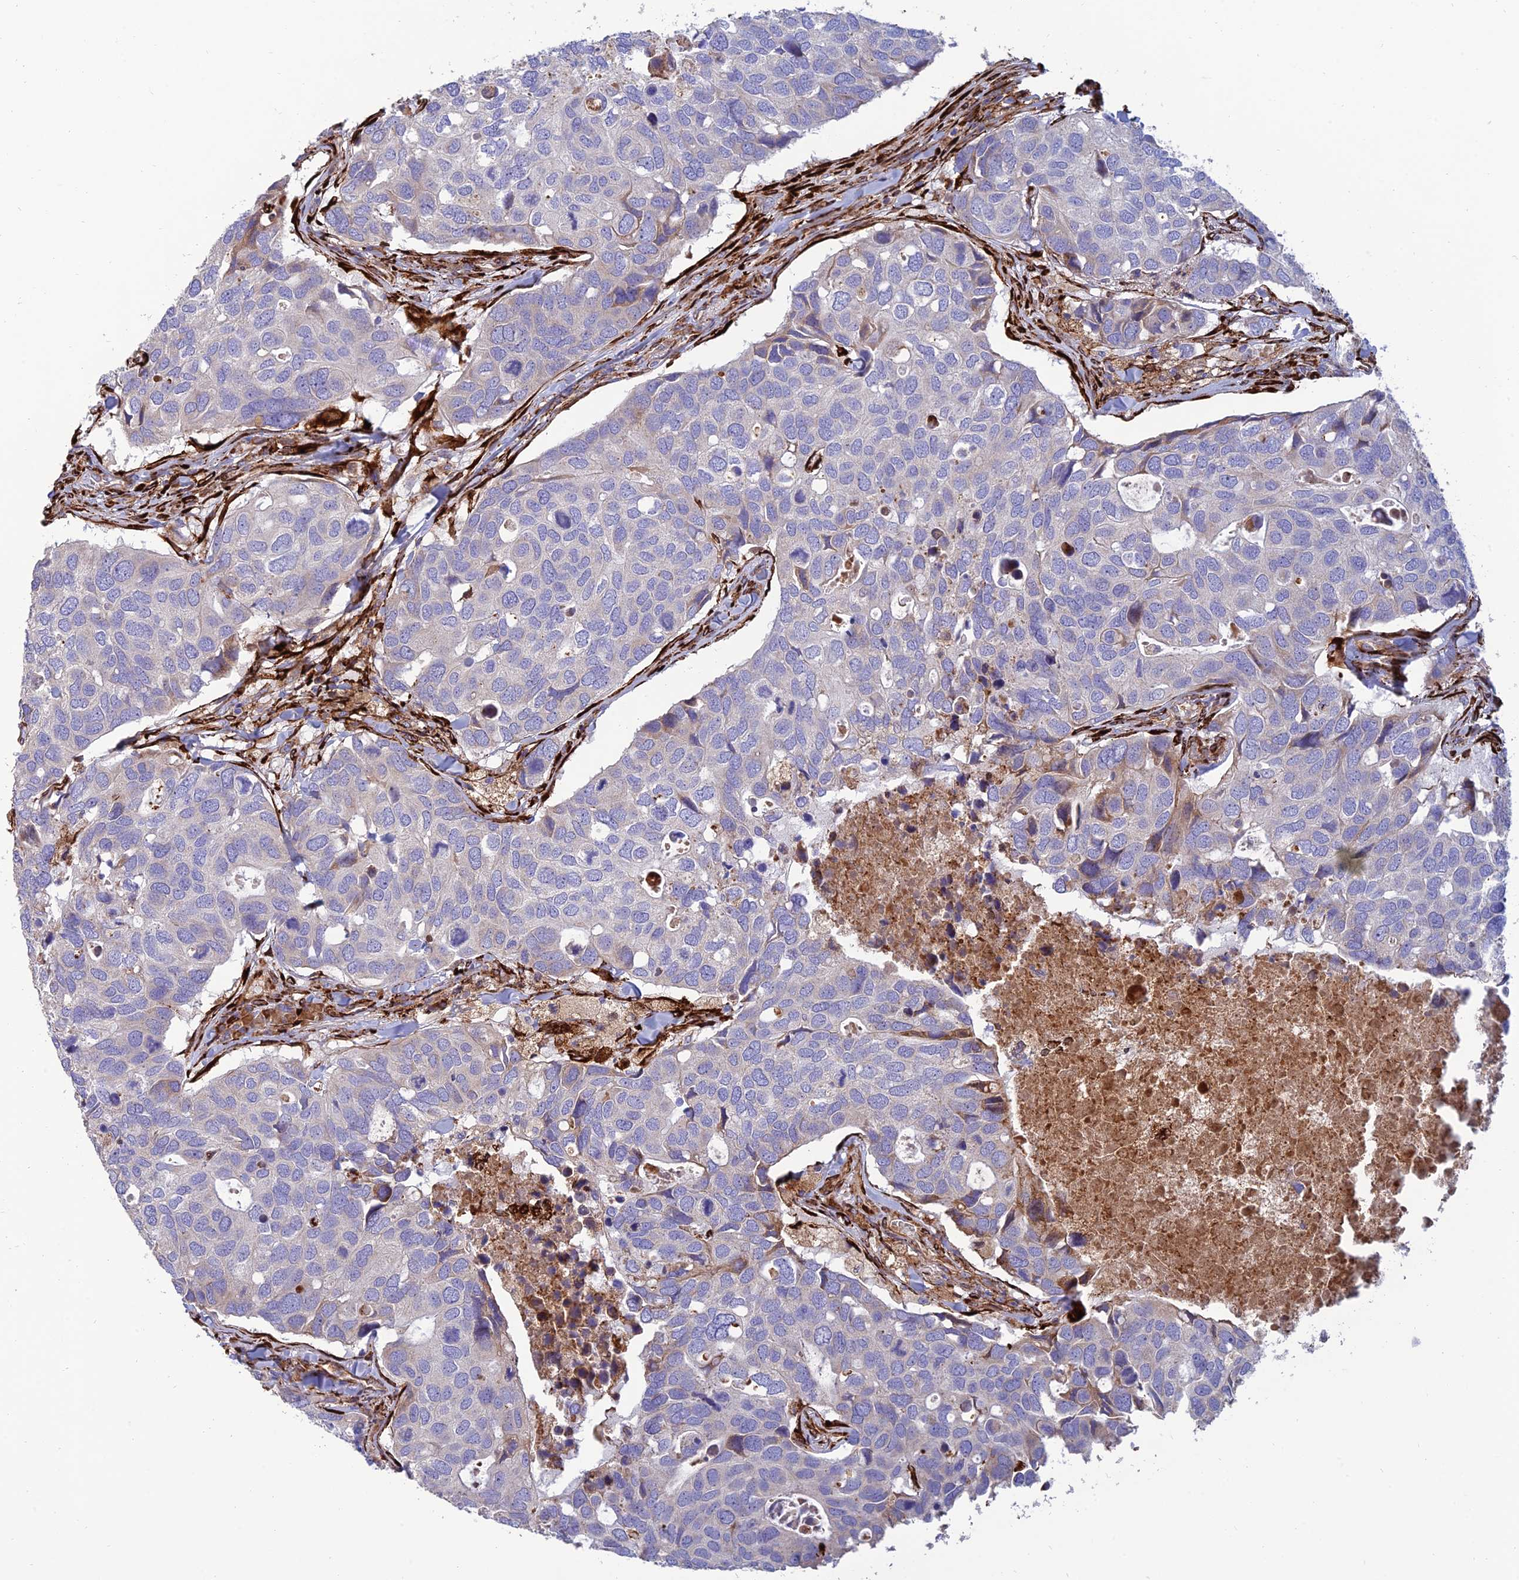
{"staining": {"intensity": "negative", "quantity": "none", "location": "none"}, "tissue": "breast cancer", "cell_type": "Tumor cells", "image_type": "cancer", "snomed": [{"axis": "morphology", "description": "Duct carcinoma"}, {"axis": "topography", "description": "Breast"}], "caption": "An immunohistochemistry image of breast cancer is shown. There is no staining in tumor cells of breast cancer. Nuclei are stained in blue.", "gene": "RCN3", "patient": {"sex": "female", "age": 83}}